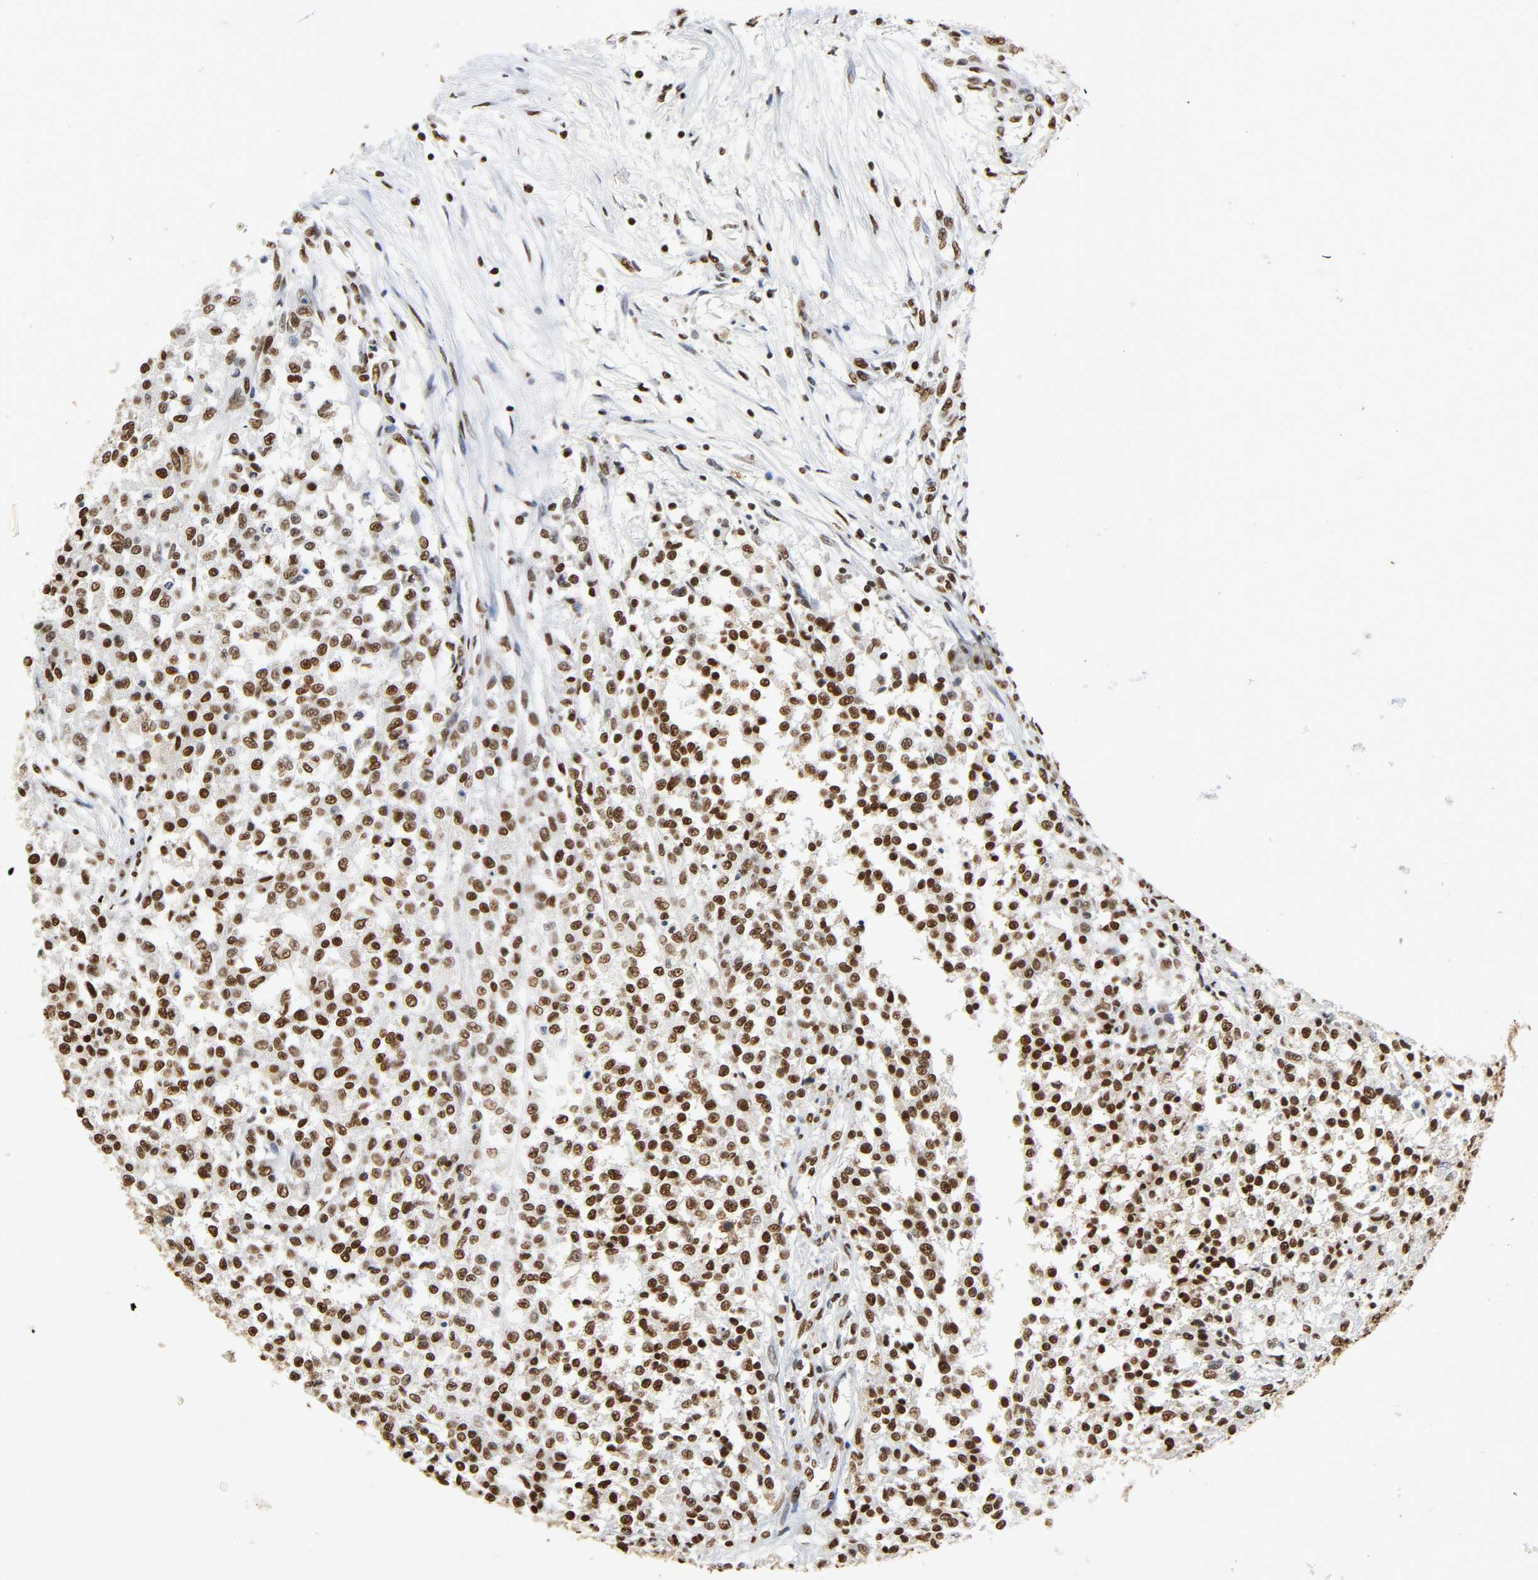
{"staining": {"intensity": "strong", "quantity": ">75%", "location": "nuclear"}, "tissue": "testis cancer", "cell_type": "Tumor cells", "image_type": "cancer", "snomed": [{"axis": "morphology", "description": "Seminoma, NOS"}, {"axis": "topography", "description": "Testis"}], "caption": "An immunohistochemistry photomicrograph of neoplastic tissue is shown. Protein staining in brown labels strong nuclear positivity in seminoma (testis) within tumor cells.", "gene": "HNRNPC", "patient": {"sex": "male", "age": 59}}